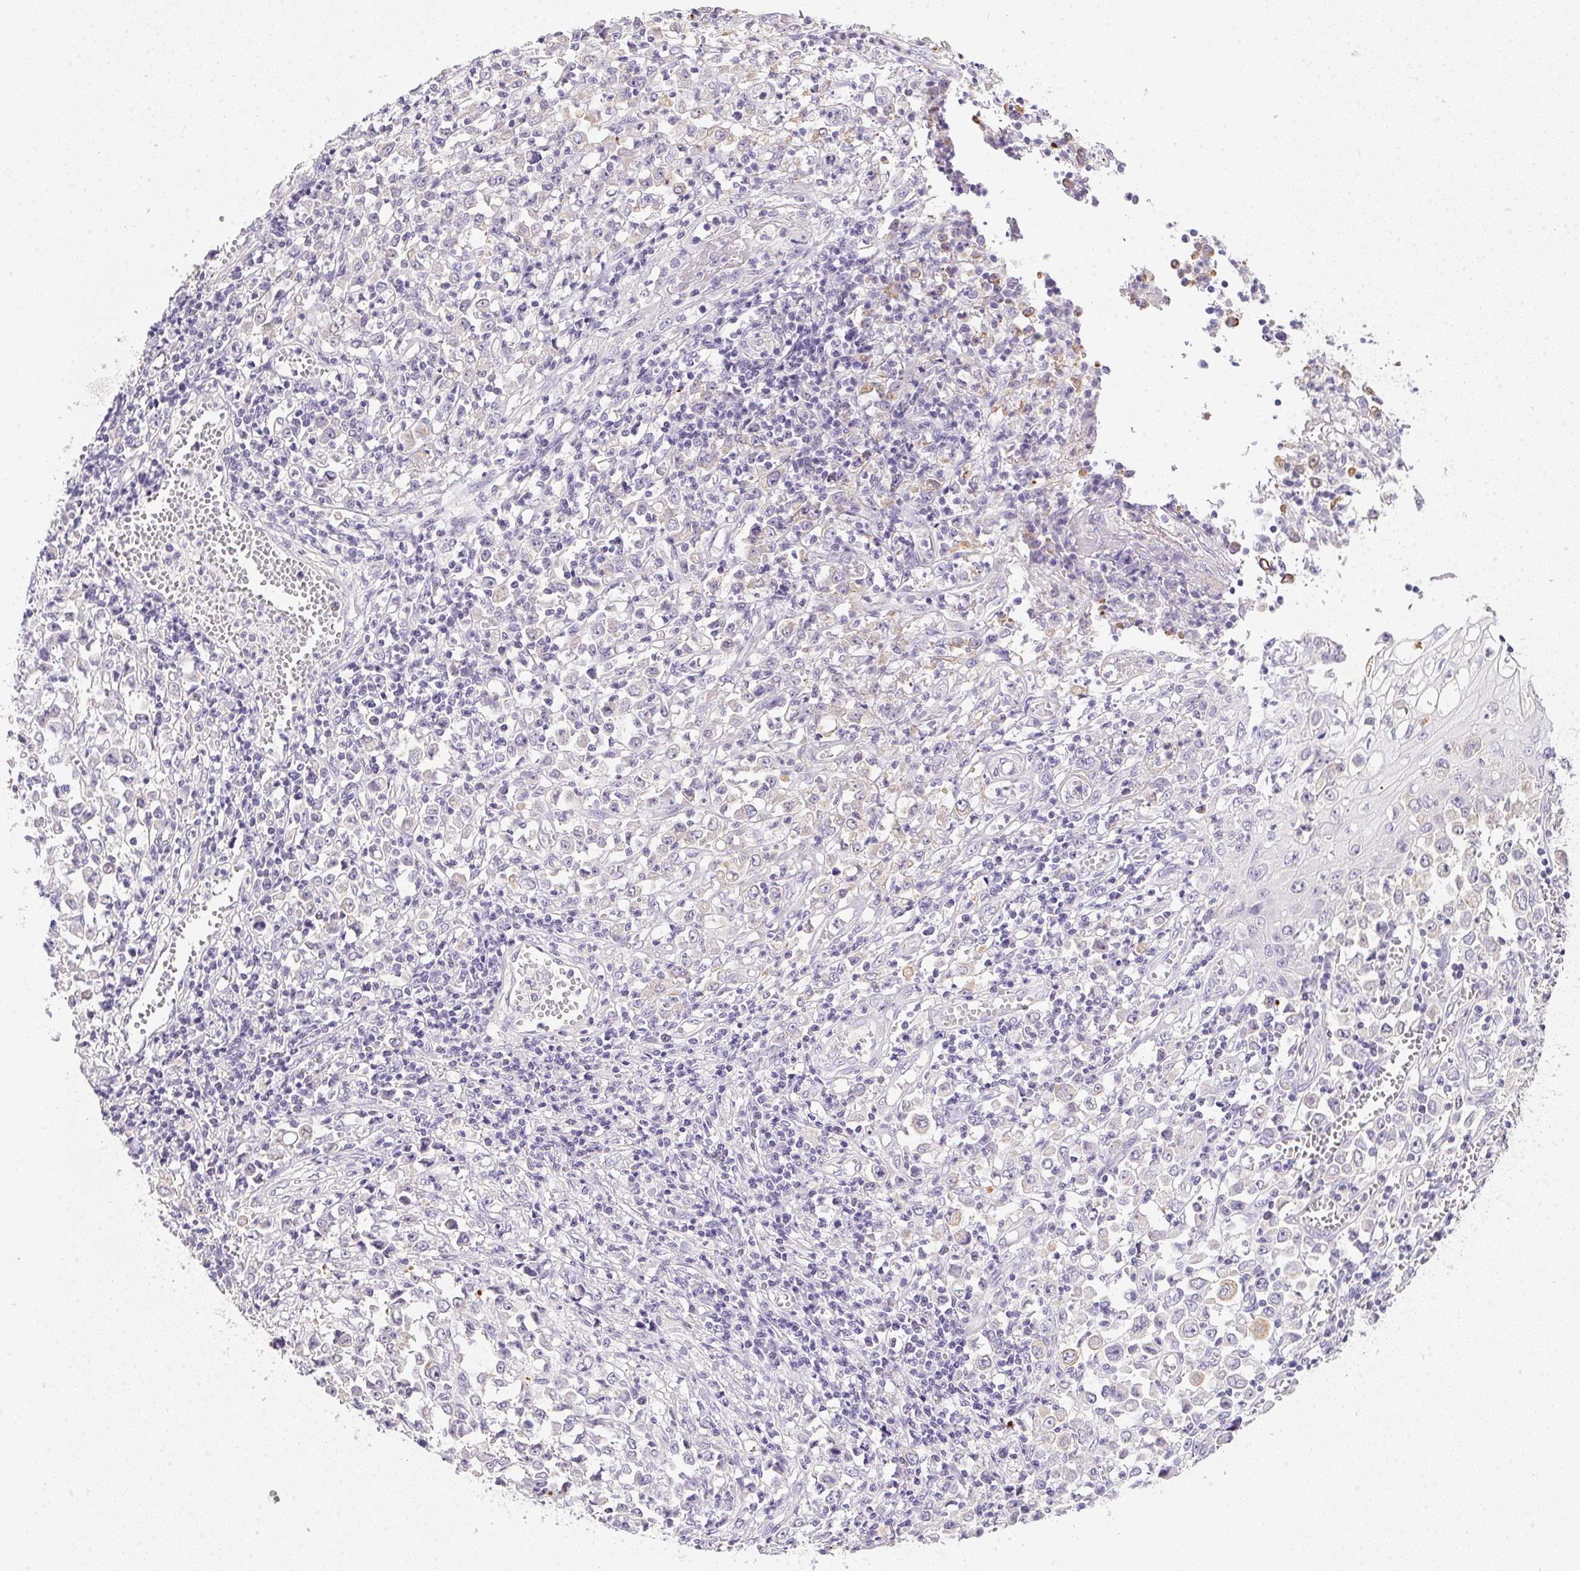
{"staining": {"intensity": "weak", "quantity": "<25%", "location": "cytoplasmic/membranous"}, "tissue": "stomach cancer", "cell_type": "Tumor cells", "image_type": "cancer", "snomed": [{"axis": "morphology", "description": "Adenocarcinoma, NOS"}, {"axis": "topography", "description": "Stomach, upper"}], "caption": "Immunohistochemical staining of stomach cancer demonstrates no significant staining in tumor cells.", "gene": "SLC17A7", "patient": {"sex": "male", "age": 70}}